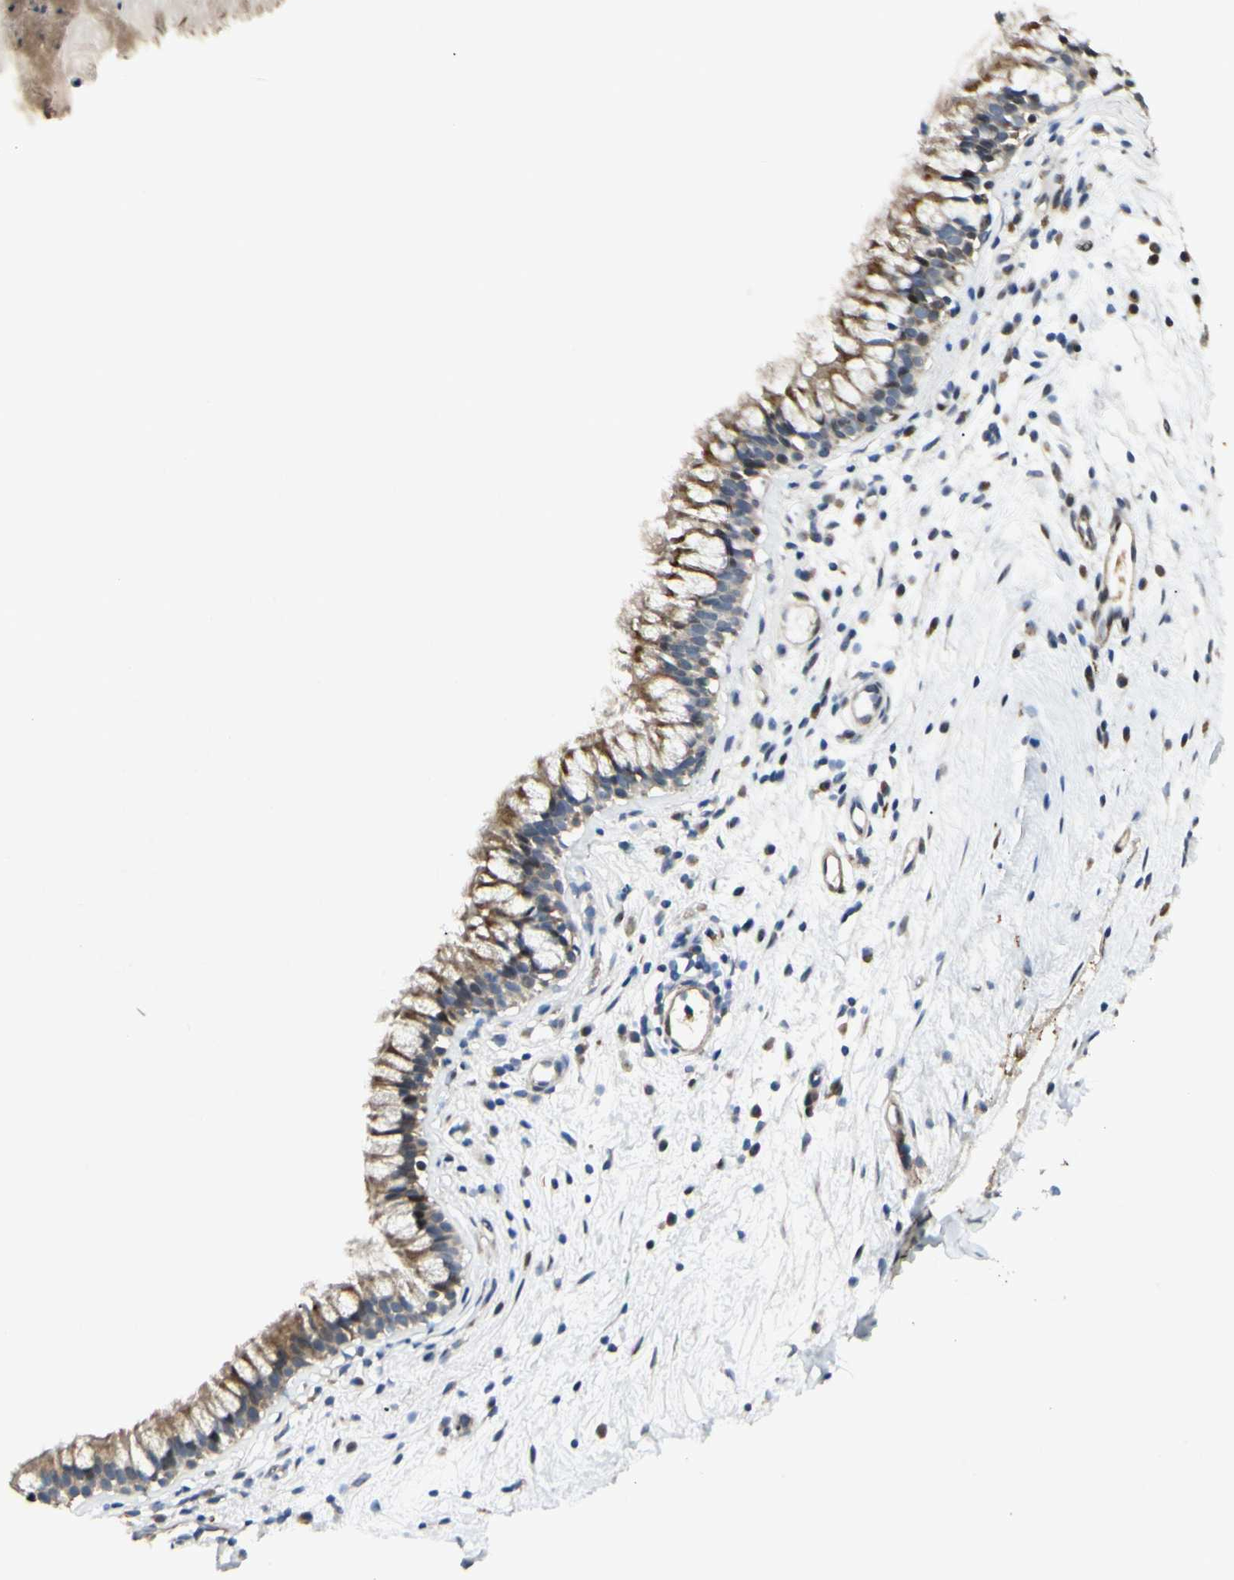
{"staining": {"intensity": "moderate", "quantity": ">75%", "location": "cytoplasmic/membranous"}, "tissue": "nasopharynx", "cell_type": "Respiratory epithelial cells", "image_type": "normal", "snomed": [{"axis": "morphology", "description": "Normal tissue, NOS"}, {"axis": "topography", "description": "Nasopharynx"}], "caption": "High-power microscopy captured an IHC micrograph of unremarkable nasopharynx, revealing moderate cytoplasmic/membranous positivity in approximately >75% of respiratory epithelial cells. The protein of interest is shown in brown color, while the nuclei are stained blue.", "gene": "P4HA3", "patient": {"sex": "male", "age": 21}}